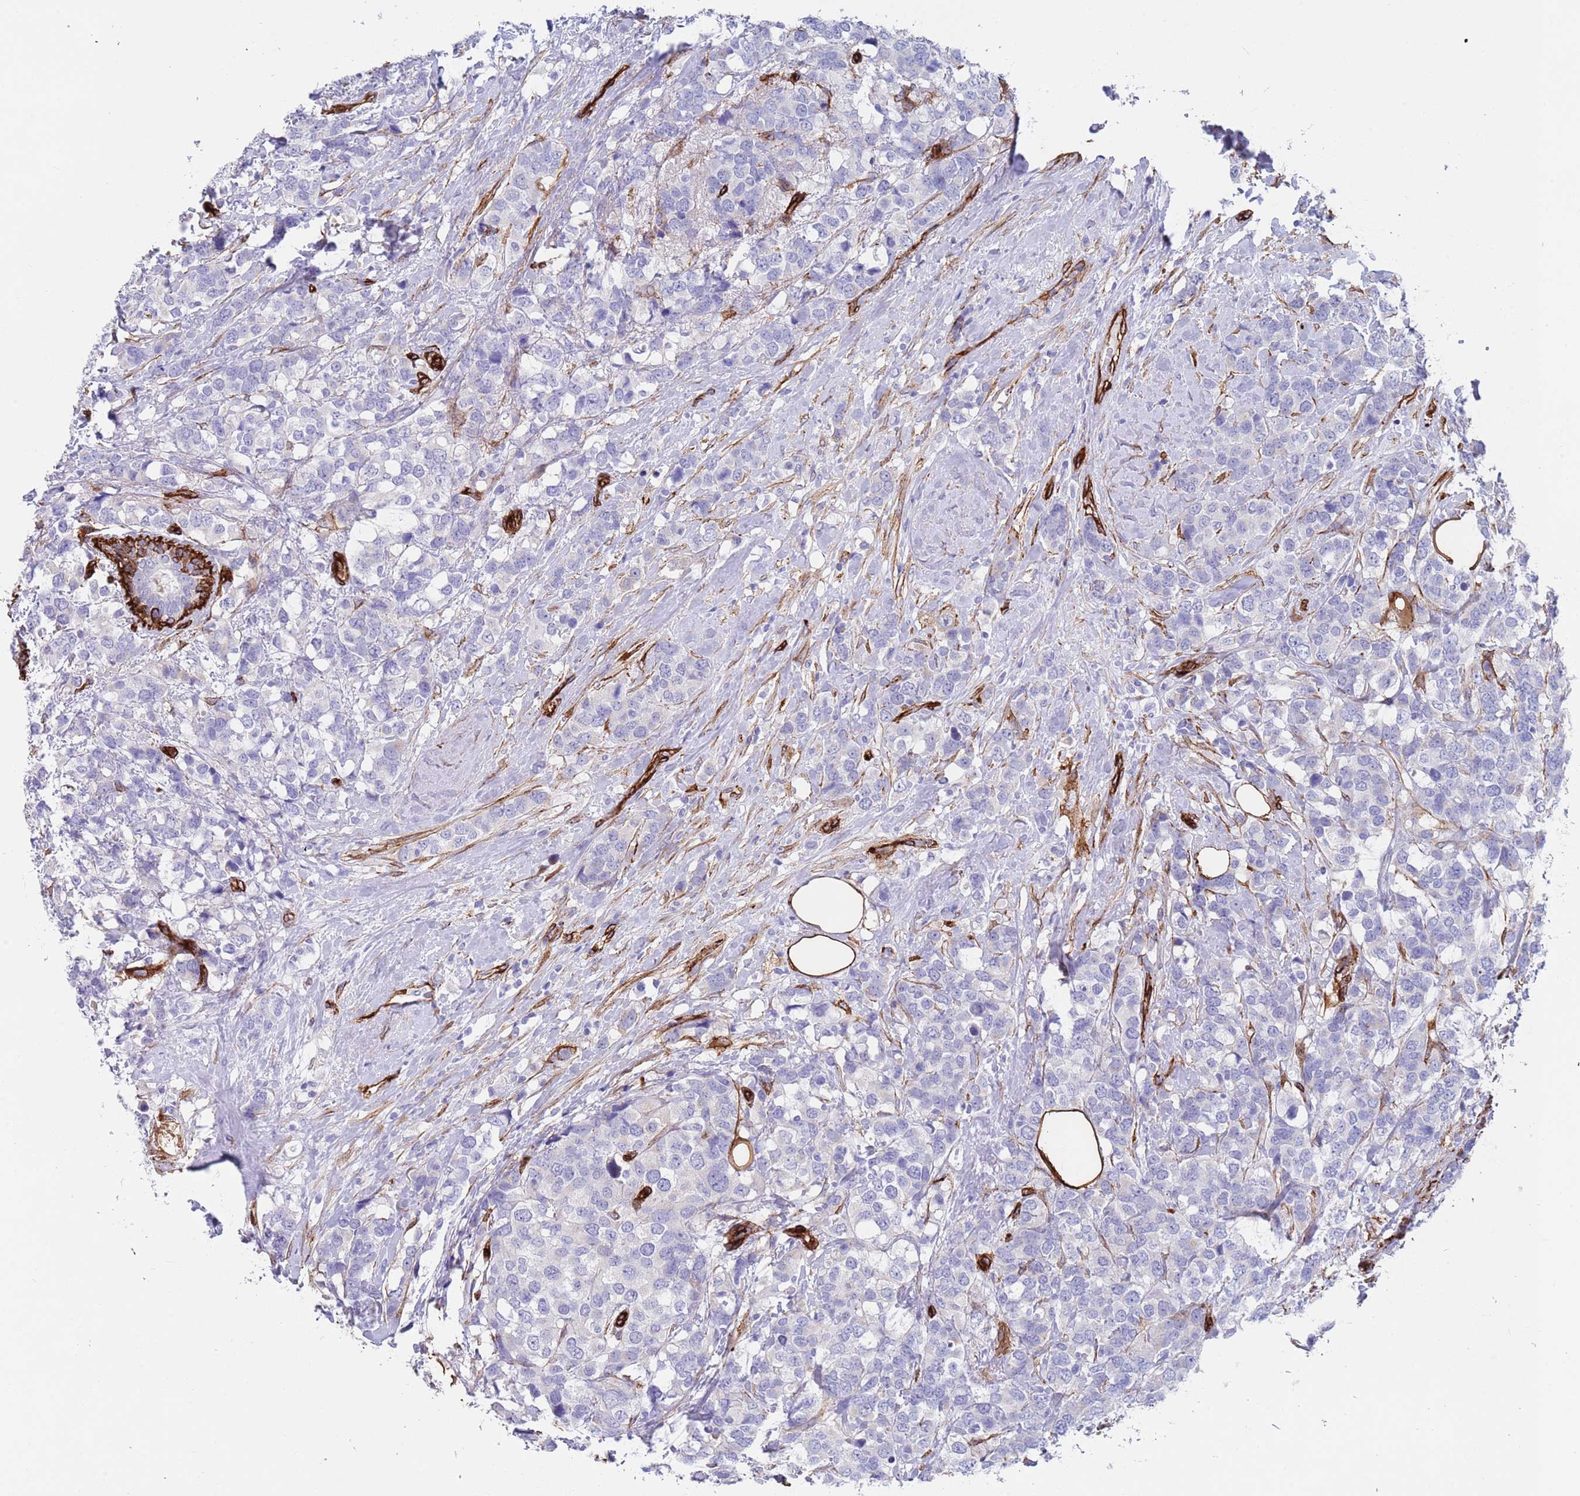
{"staining": {"intensity": "negative", "quantity": "none", "location": "none"}, "tissue": "breast cancer", "cell_type": "Tumor cells", "image_type": "cancer", "snomed": [{"axis": "morphology", "description": "Lobular carcinoma"}, {"axis": "topography", "description": "Breast"}], "caption": "The photomicrograph demonstrates no staining of tumor cells in breast cancer.", "gene": "CAV2", "patient": {"sex": "female", "age": 59}}